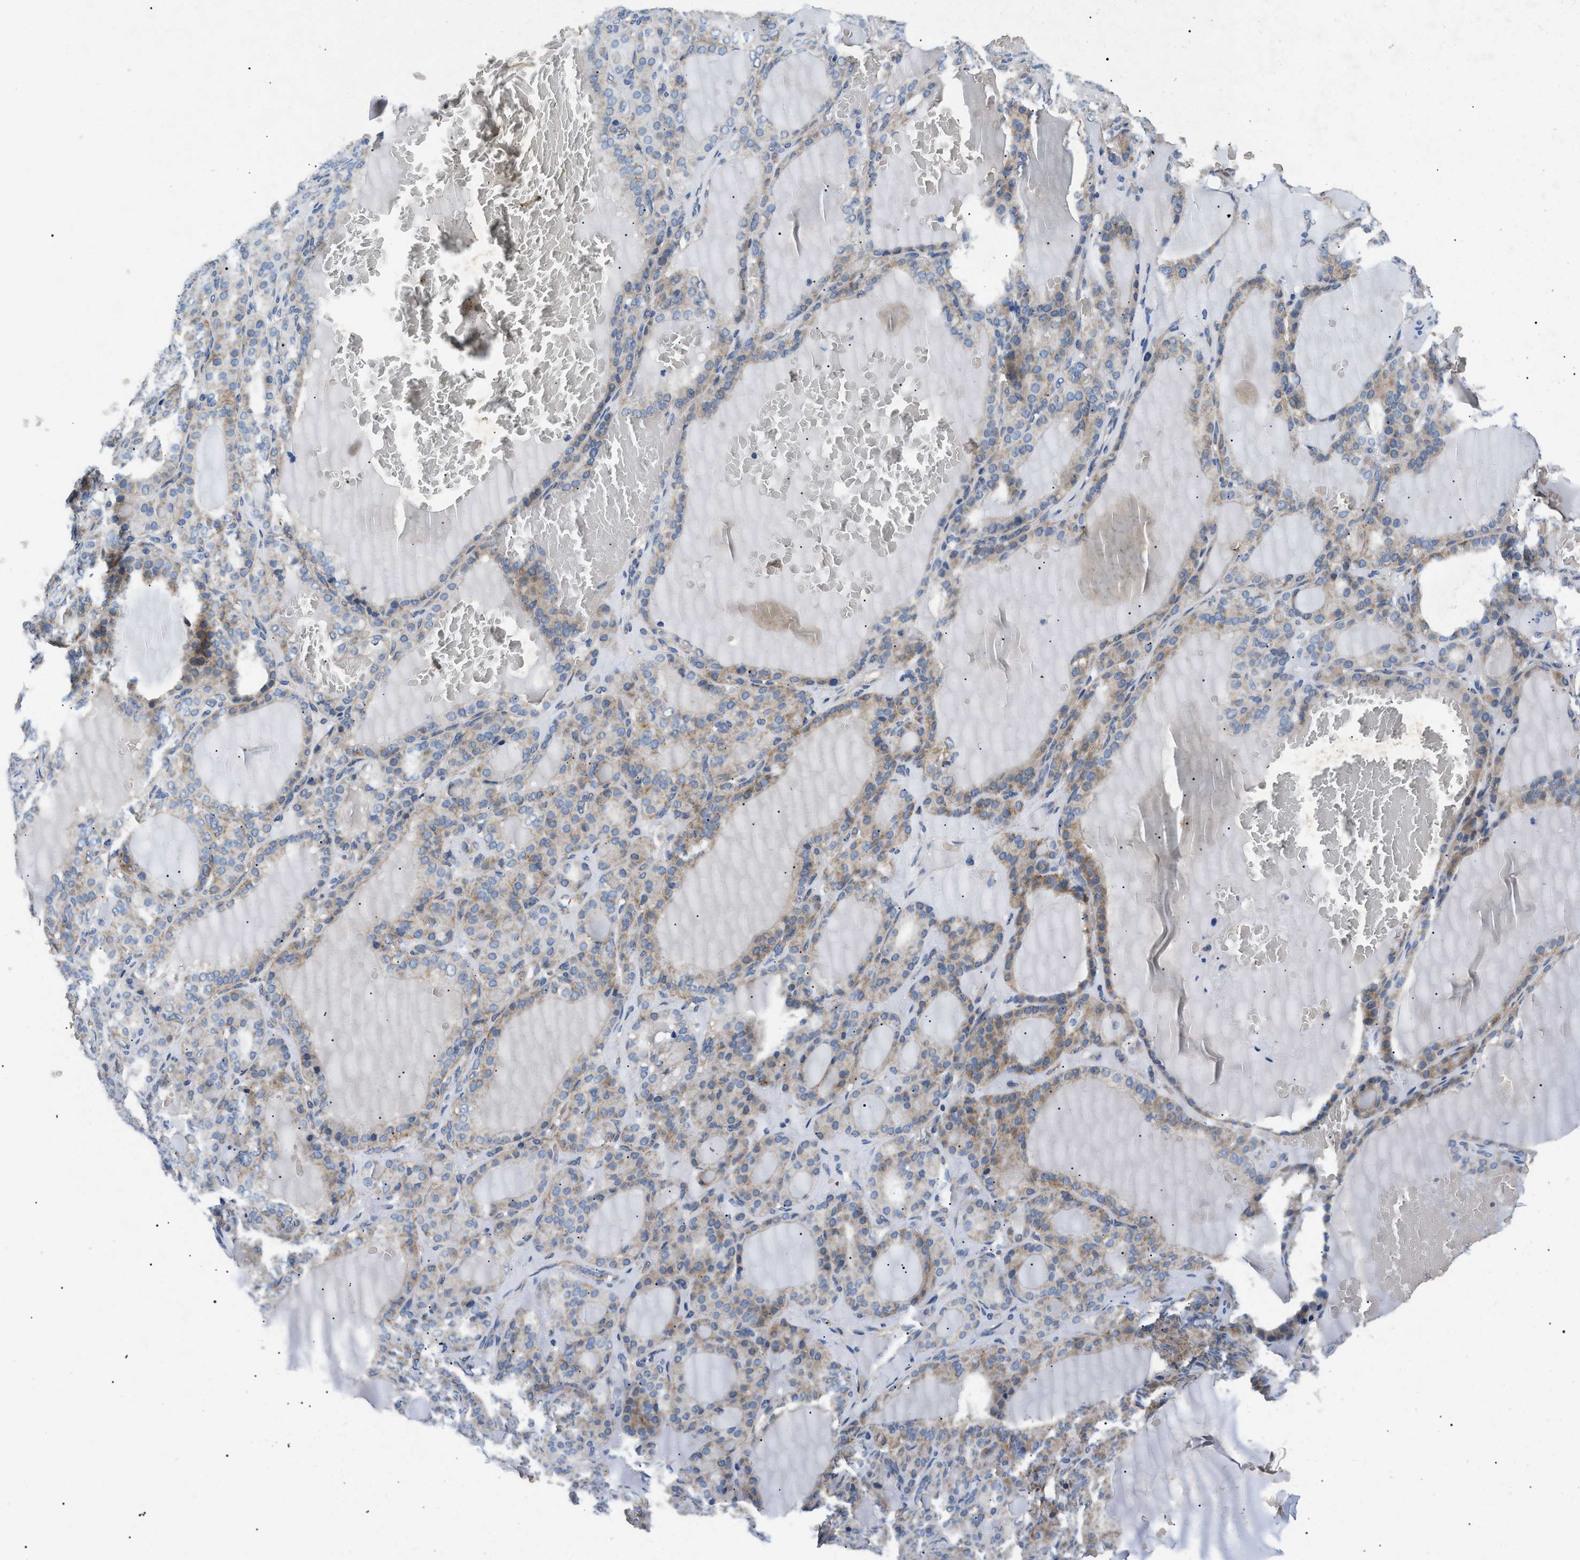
{"staining": {"intensity": "weak", "quantity": "25%-75%", "location": "cytoplasmic/membranous"}, "tissue": "thyroid gland", "cell_type": "Glandular cells", "image_type": "normal", "snomed": [{"axis": "morphology", "description": "Normal tissue, NOS"}, {"axis": "topography", "description": "Thyroid gland"}], "caption": "Approximately 25%-75% of glandular cells in normal thyroid gland show weak cytoplasmic/membranous protein expression as visualized by brown immunohistochemical staining.", "gene": "TOMM6", "patient": {"sex": "female", "age": 28}}